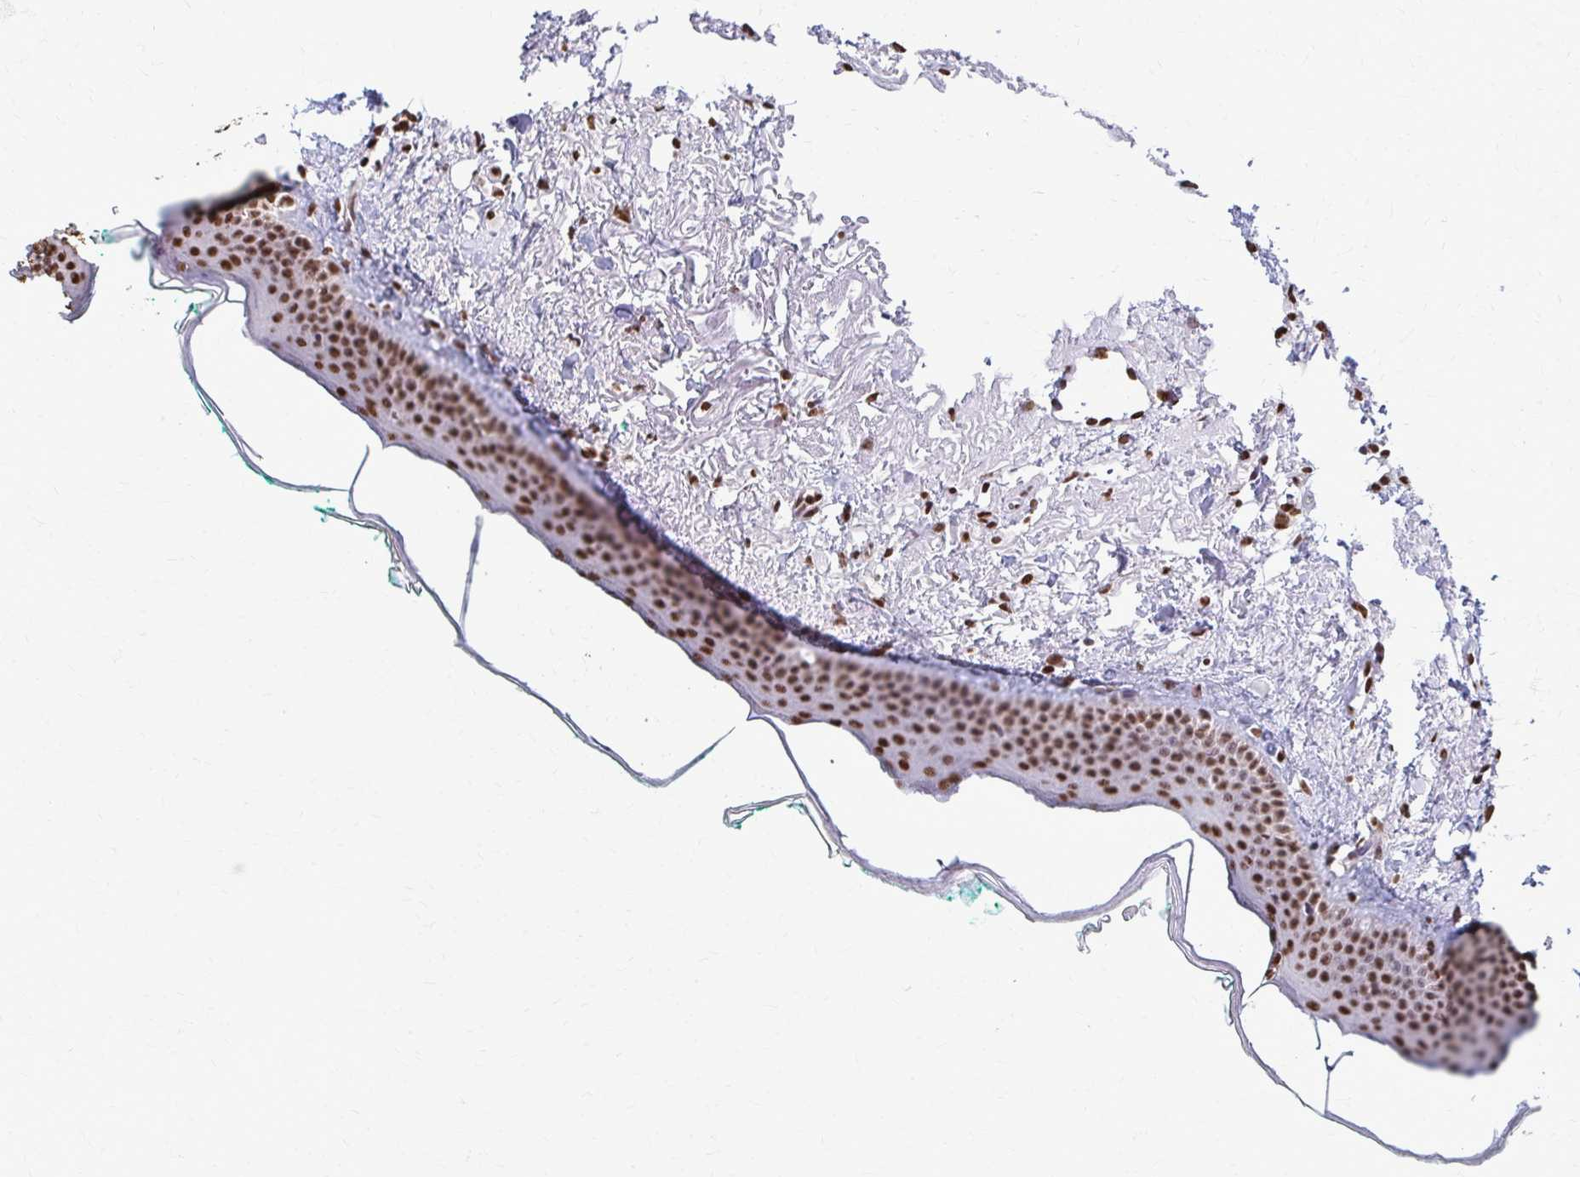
{"staining": {"intensity": "strong", "quantity": ">75%", "location": "nuclear"}, "tissue": "oral mucosa", "cell_type": "Squamous epithelial cells", "image_type": "normal", "snomed": [{"axis": "morphology", "description": "Normal tissue, NOS"}, {"axis": "topography", "description": "Oral tissue"}], "caption": "Protein positivity by IHC shows strong nuclear expression in approximately >75% of squamous epithelial cells in benign oral mucosa.", "gene": "SNRPA", "patient": {"sex": "female", "age": 70}}